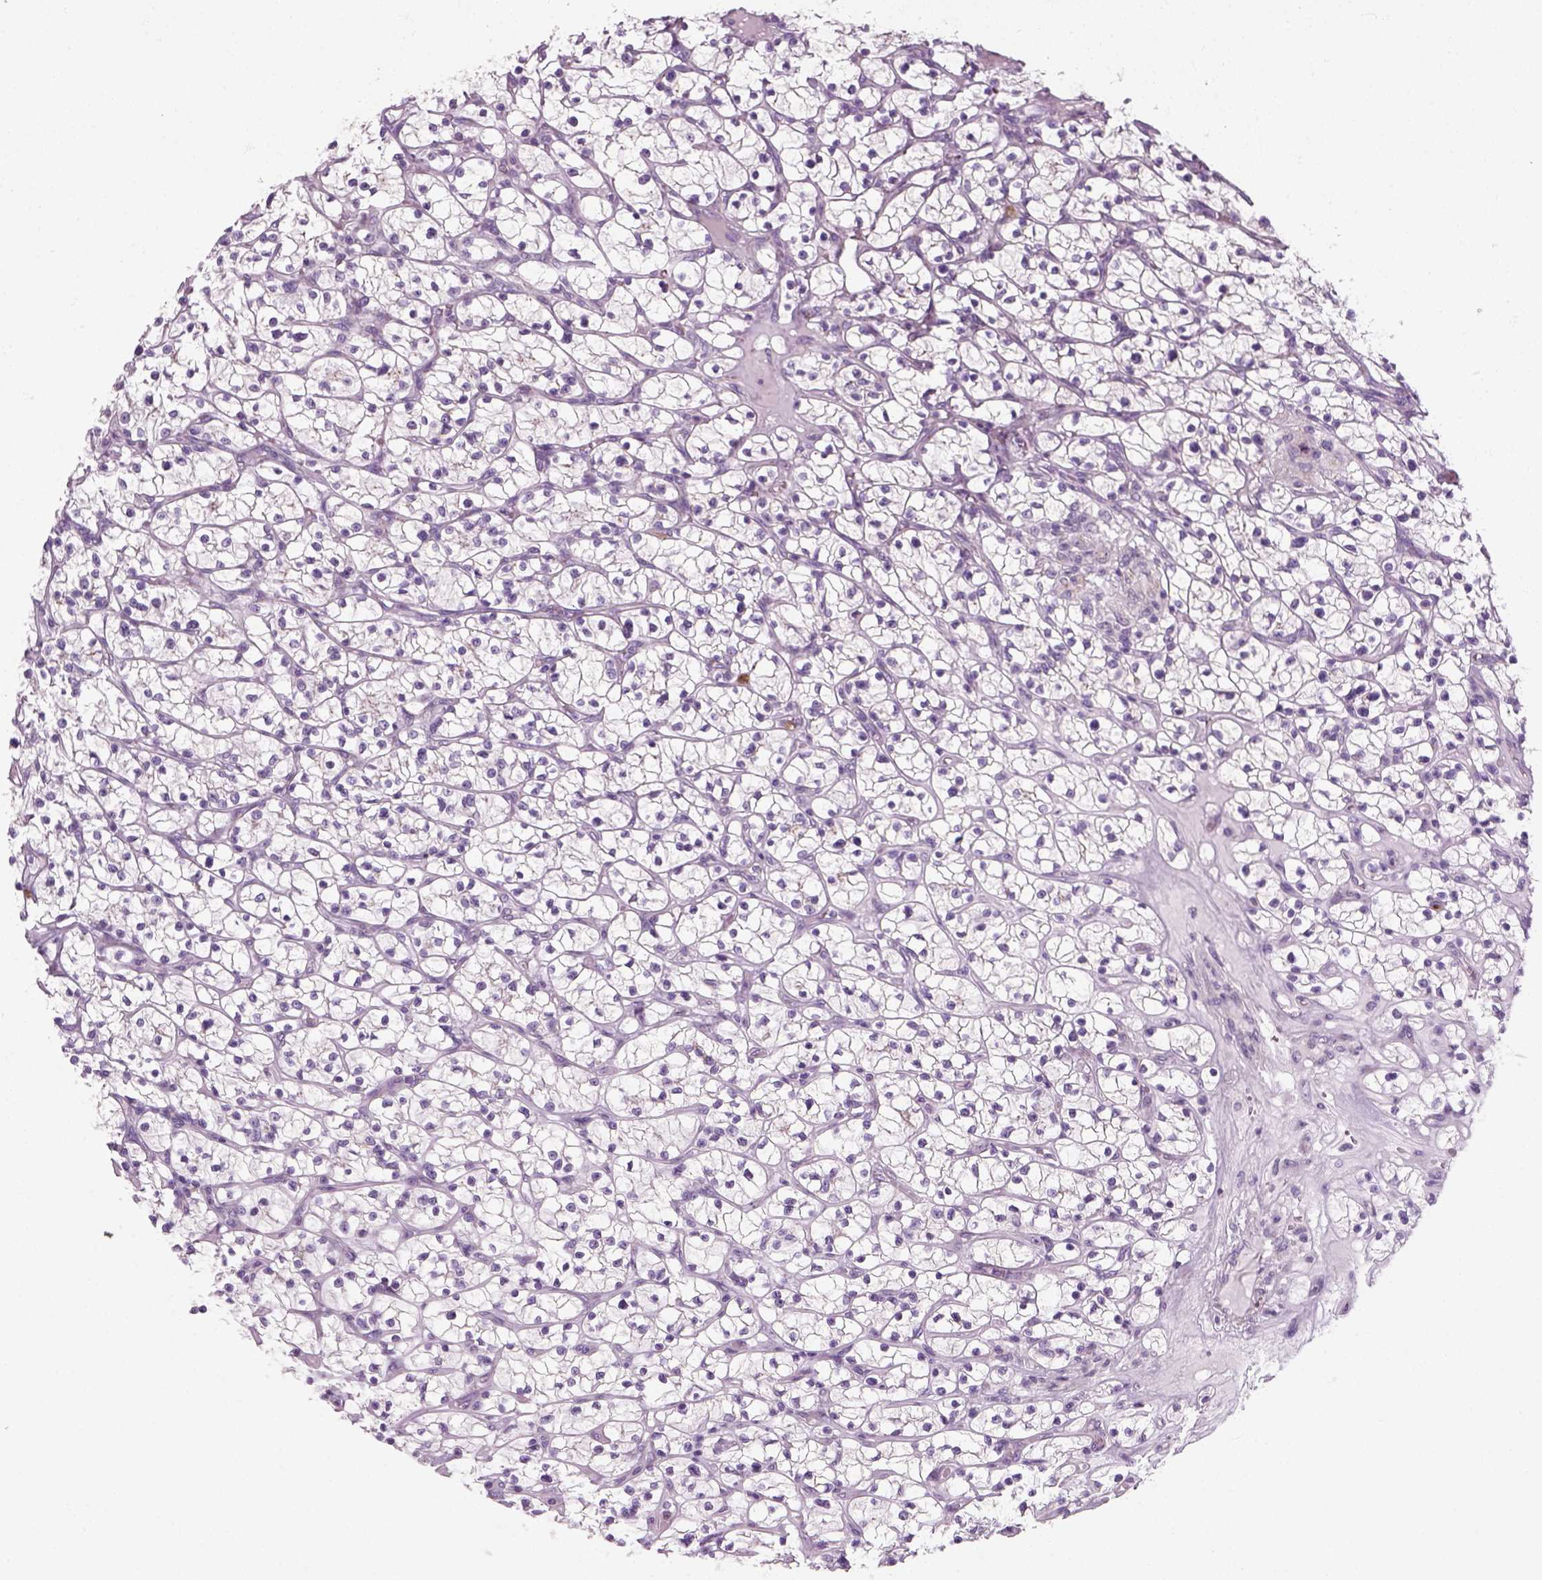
{"staining": {"intensity": "negative", "quantity": "none", "location": "none"}, "tissue": "renal cancer", "cell_type": "Tumor cells", "image_type": "cancer", "snomed": [{"axis": "morphology", "description": "Adenocarcinoma, NOS"}, {"axis": "topography", "description": "Kidney"}], "caption": "The image reveals no staining of tumor cells in adenocarcinoma (renal).", "gene": "IL4", "patient": {"sex": "female", "age": 64}}